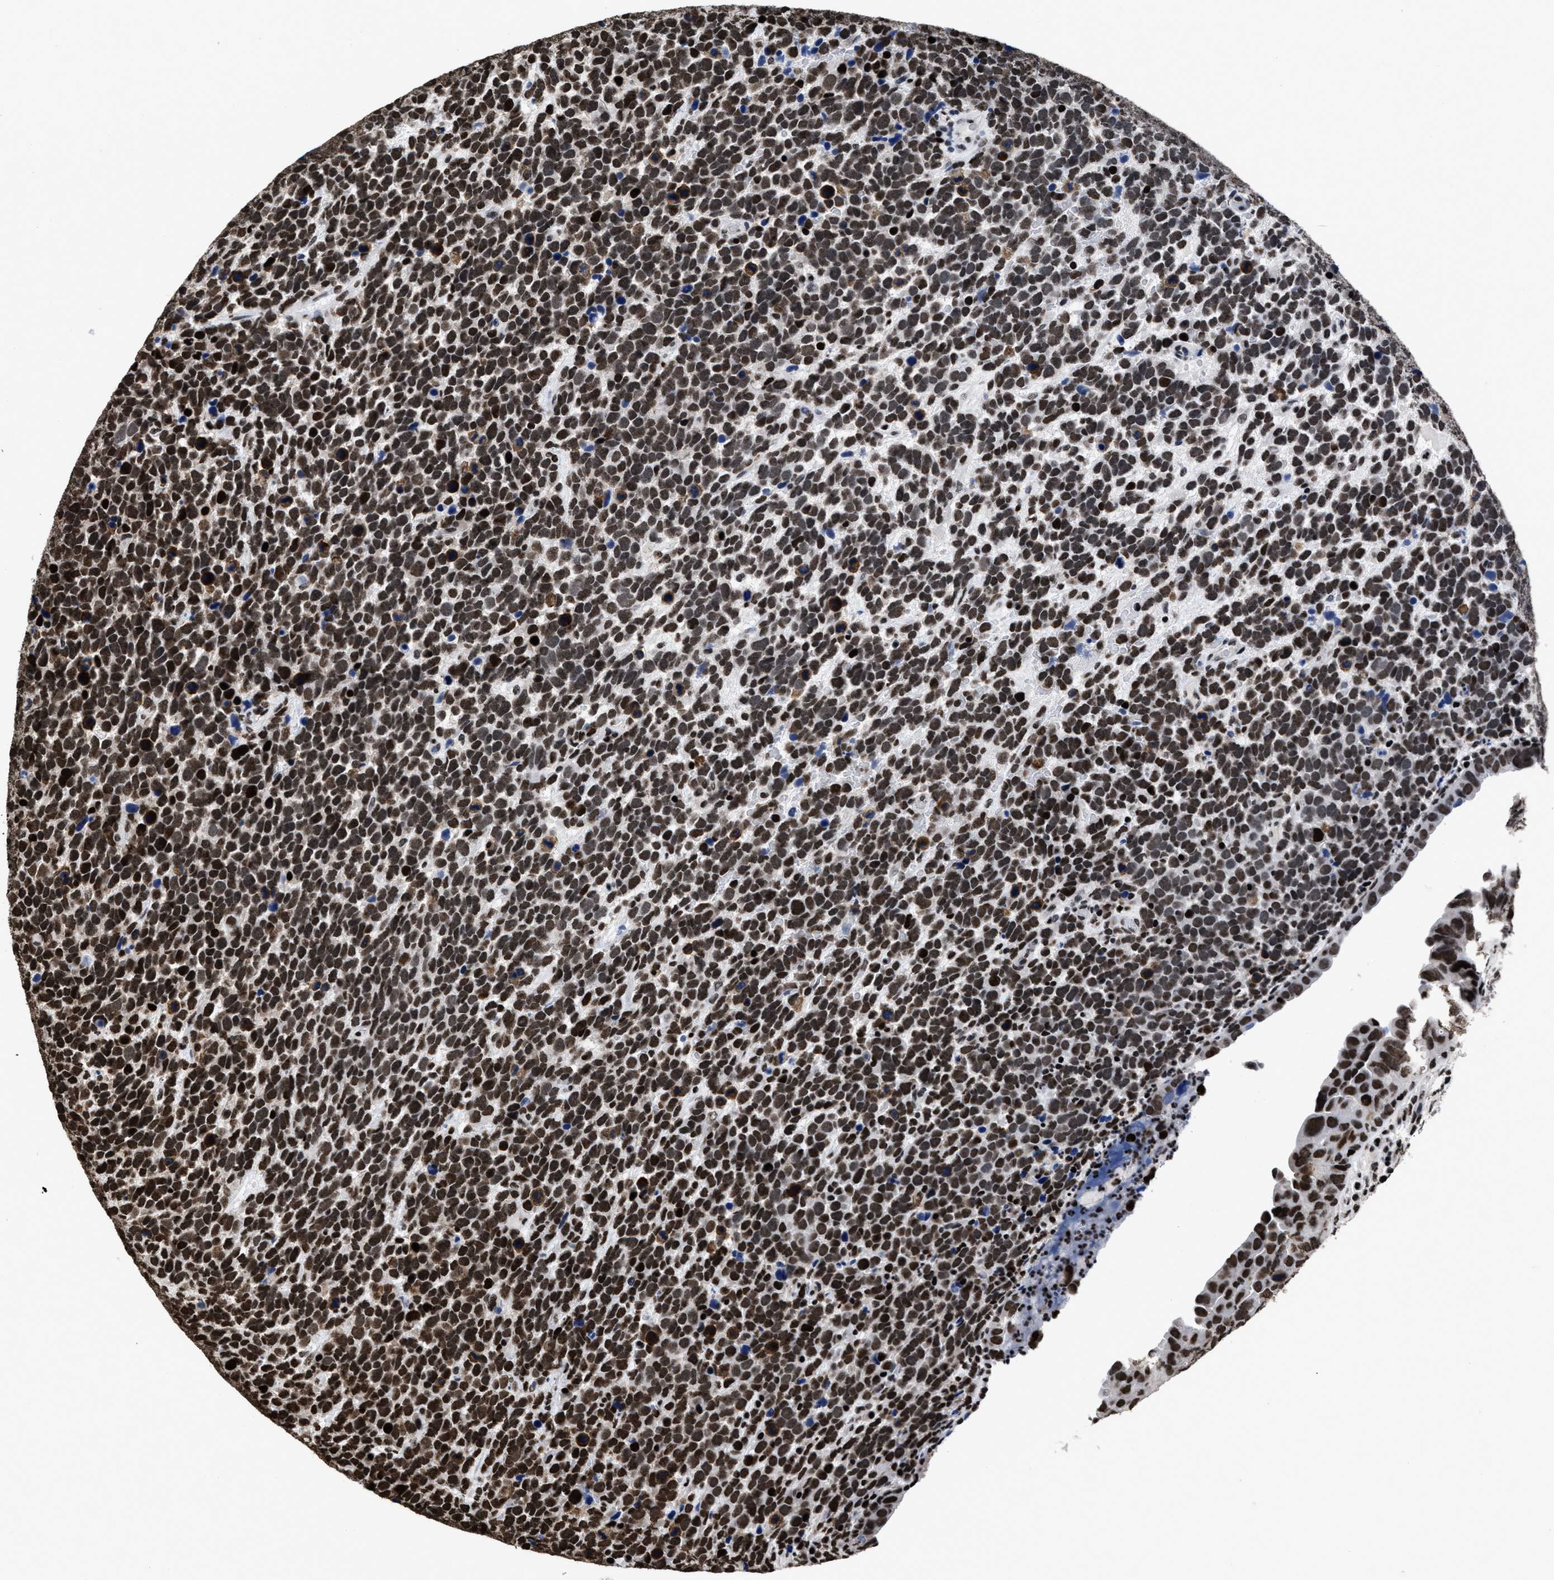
{"staining": {"intensity": "strong", "quantity": ">75%", "location": "nuclear"}, "tissue": "urothelial cancer", "cell_type": "Tumor cells", "image_type": "cancer", "snomed": [{"axis": "morphology", "description": "Urothelial carcinoma, High grade"}, {"axis": "topography", "description": "Urinary bladder"}], "caption": "A high-resolution photomicrograph shows IHC staining of urothelial carcinoma (high-grade), which demonstrates strong nuclear staining in about >75% of tumor cells.", "gene": "CALHM3", "patient": {"sex": "female", "age": 82}}